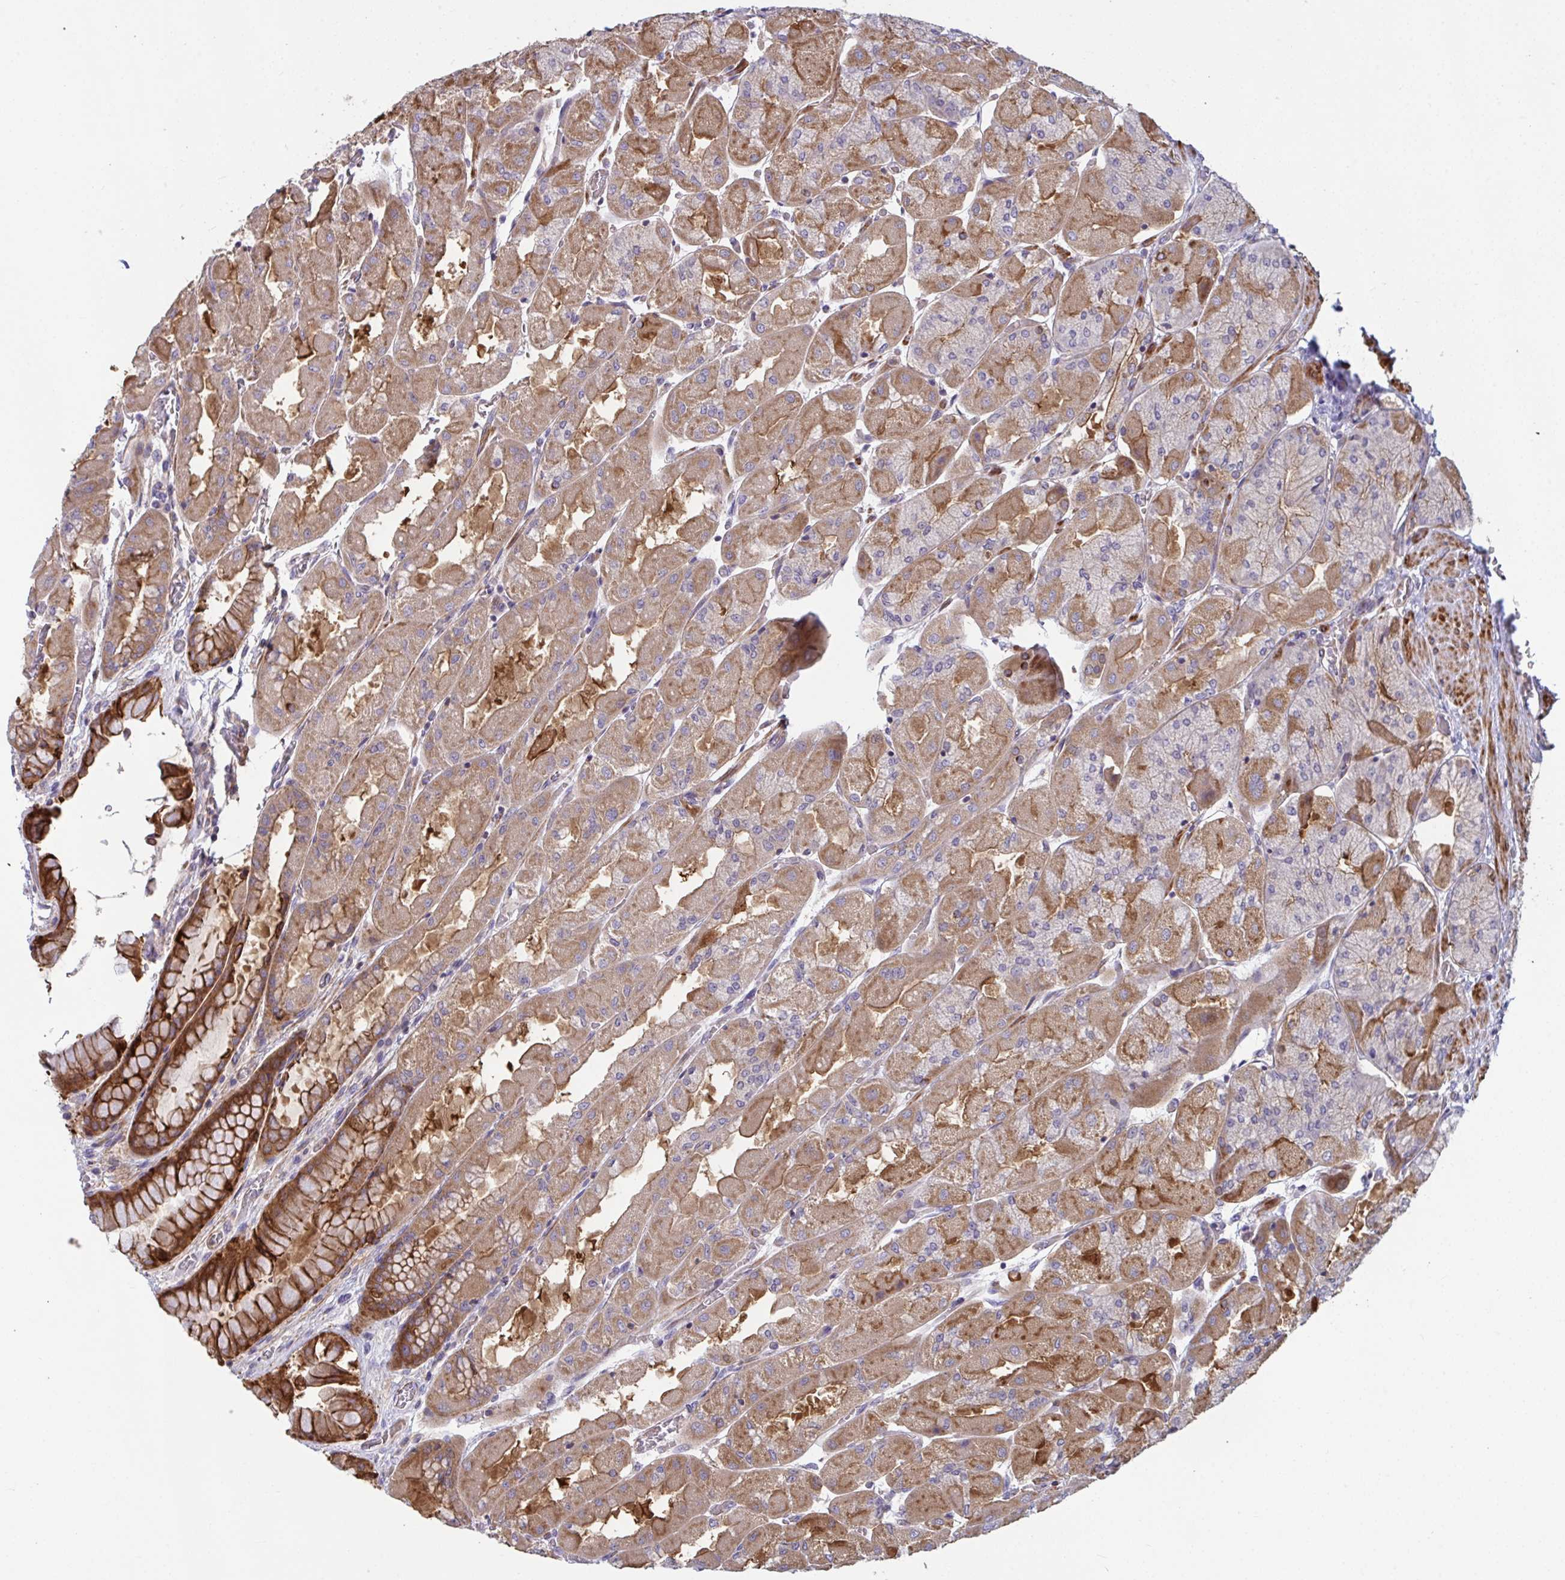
{"staining": {"intensity": "moderate", "quantity": "25%-75%", "location": "cytoplasmic/membranous"}, "tissue": "stomach", "cell_type": "Glandular cells", "image_type": "normal", "snomed": [{"axis": "morphology", "description": "Normal tissue, NOS"}, {"axis": "topography", "description": "Stomach"}], "caption": "Human stomach stained with a brown dye demonstrates moderate cytoplasmic/membranous positive positivity in approximately 25%-75% of glandular cells.", "gene": "TANK", "patient": {"sex": "female", "age": 61}}